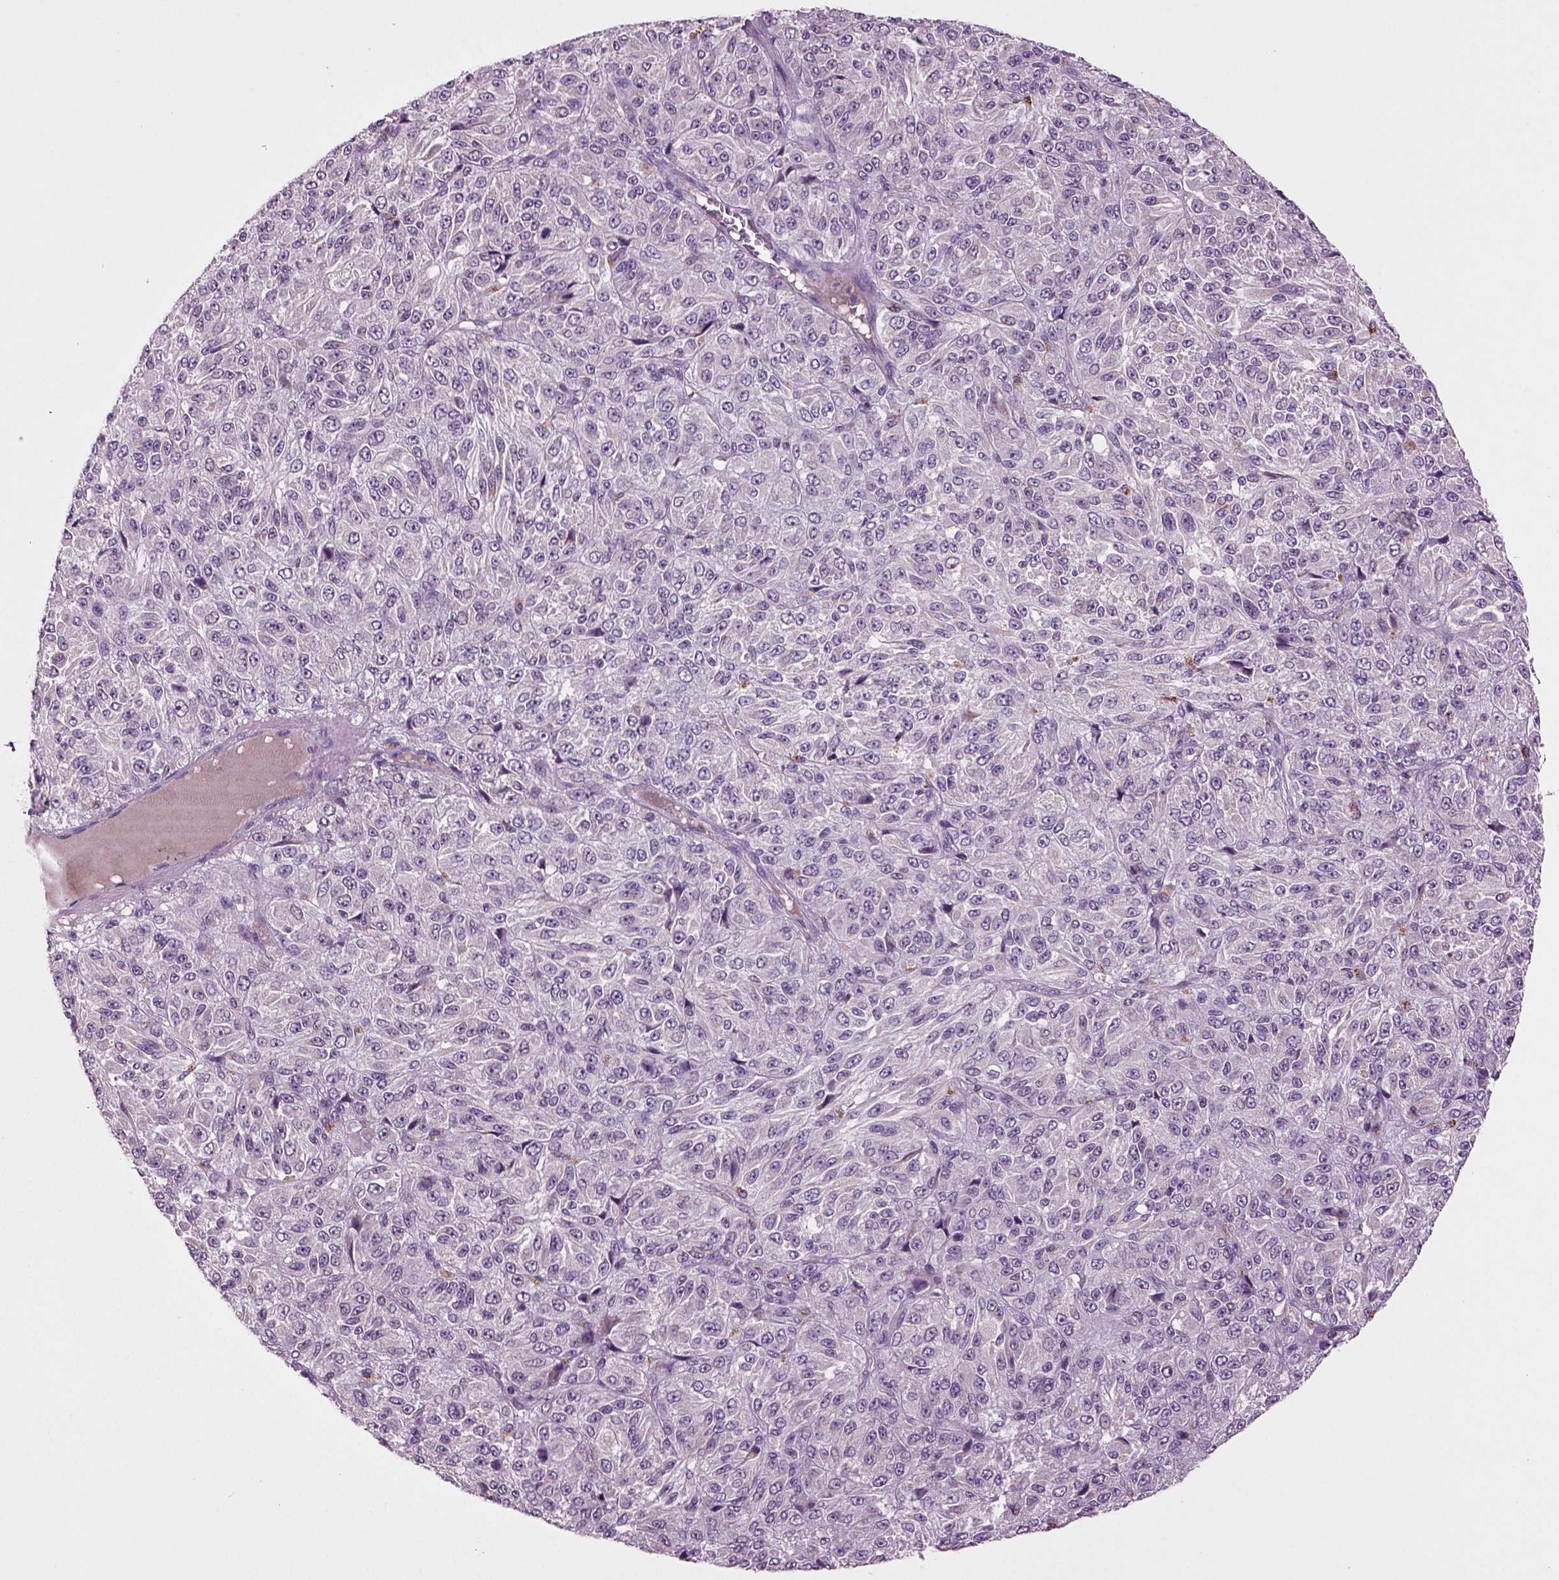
{"staining": {"intensity": "negative", "quantity": "none", "location": "none"}, "tissue": "melanoma", "cell_type": "Tumor cells", "image_type": "cancer", "snomed": [{"axis": "morphology", "description": "Malignant melanoma, Metastatic site"}, {"axis": "topography", "description": "Brain"}], "caption": "IHC micrograph of human melanoma stained for a protein (brown), which demonstrates no positivity in tumor cells.", "gene": "SLC17A6", "patient": {"sex": "female", "age": 56}}